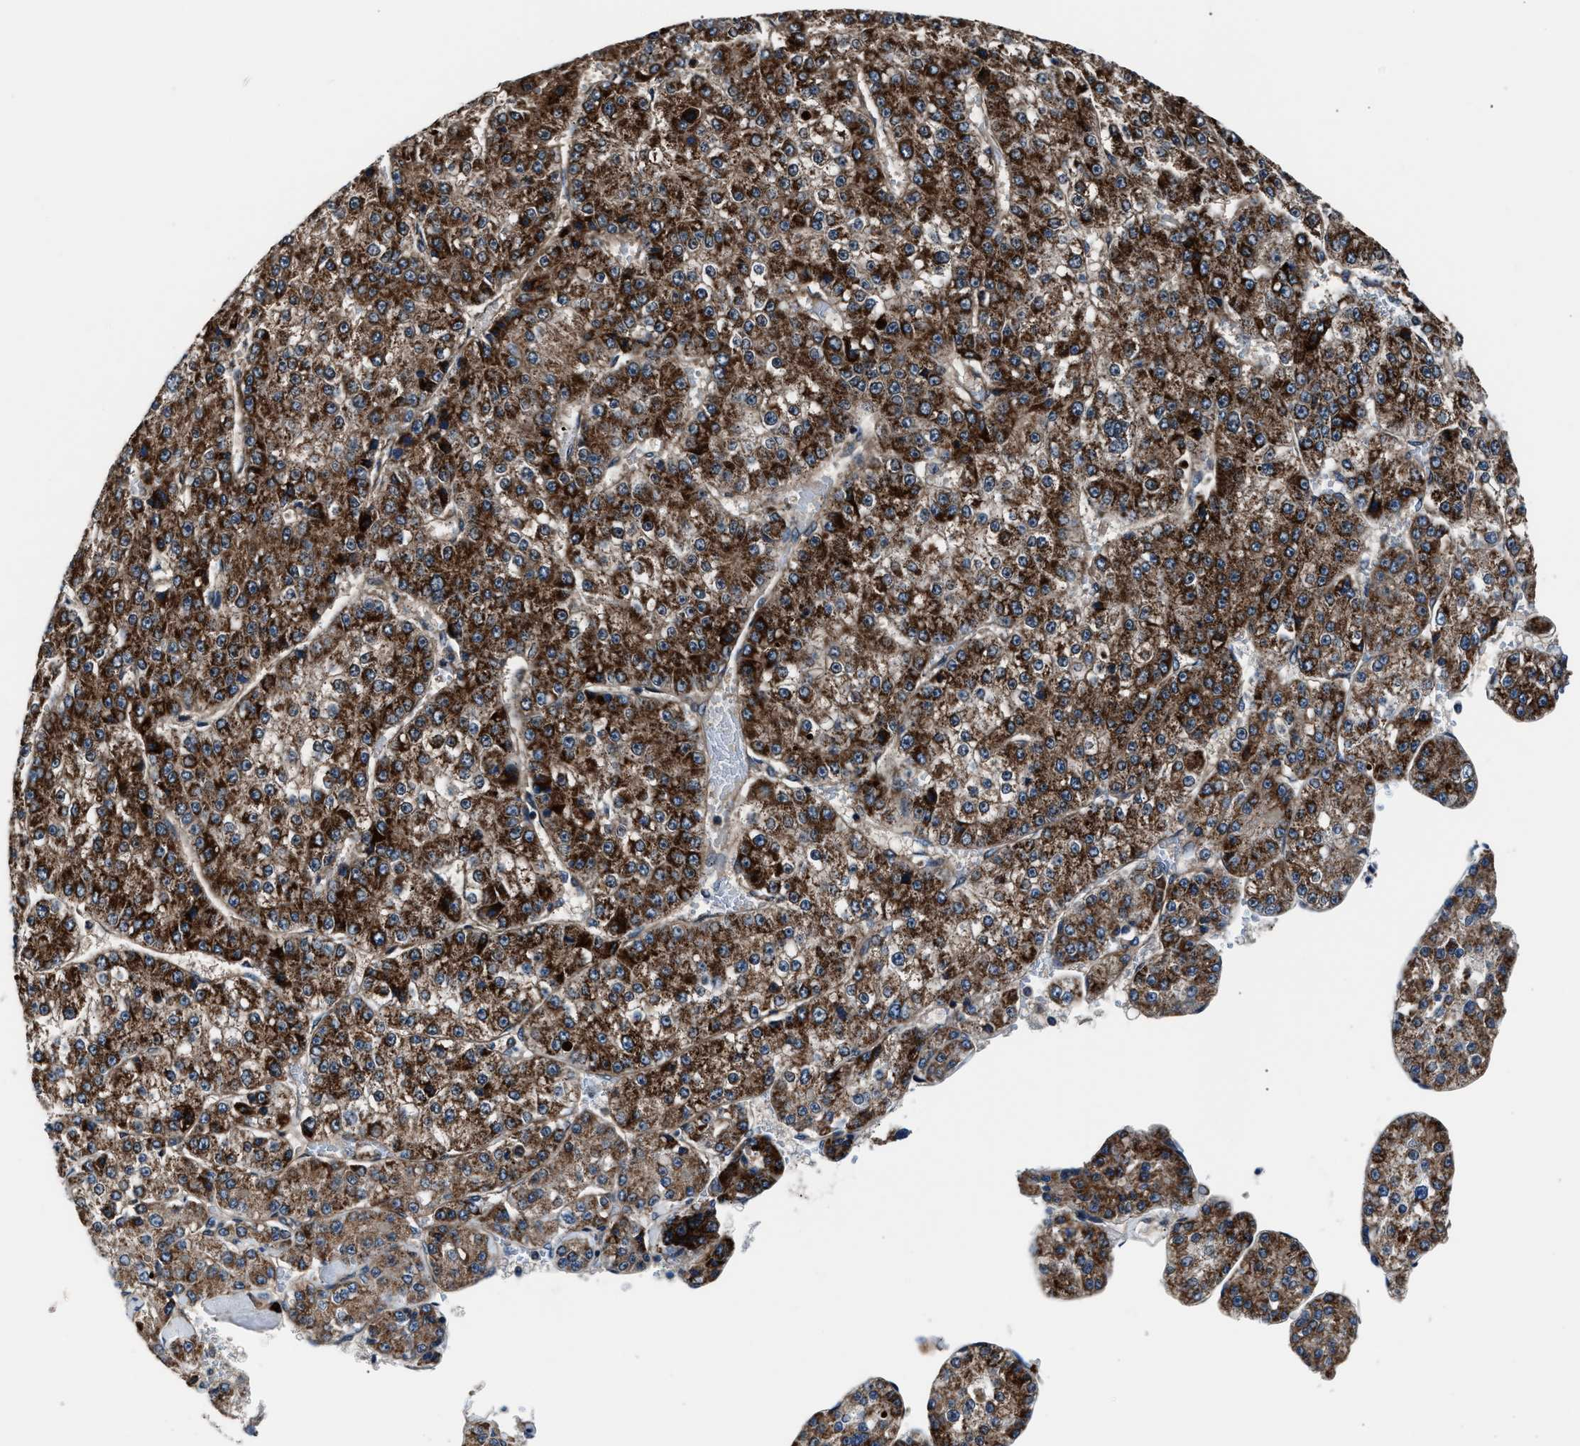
{"staining": {"intensity": "strong", "quantity": ">75%", "location": "cytoplasmic/membranous"}, "tissue": "liver cancer", "cell_type": "Tumor cells", "image_type": "cancer", "snomed": [{"axis": "morphology", "description": "Carcinoma, Hepatocellular, NOS"}, {"axis": "topography", "description": "Liver"}], "caption": "Strong cytoplasmic/membranous expression is appreciated in approximately >75% of tumor cells in liver cancer (hepatocellular carcinoma).", "gene": "GGCT", "patient": {"sex": "female", "age": 73}}